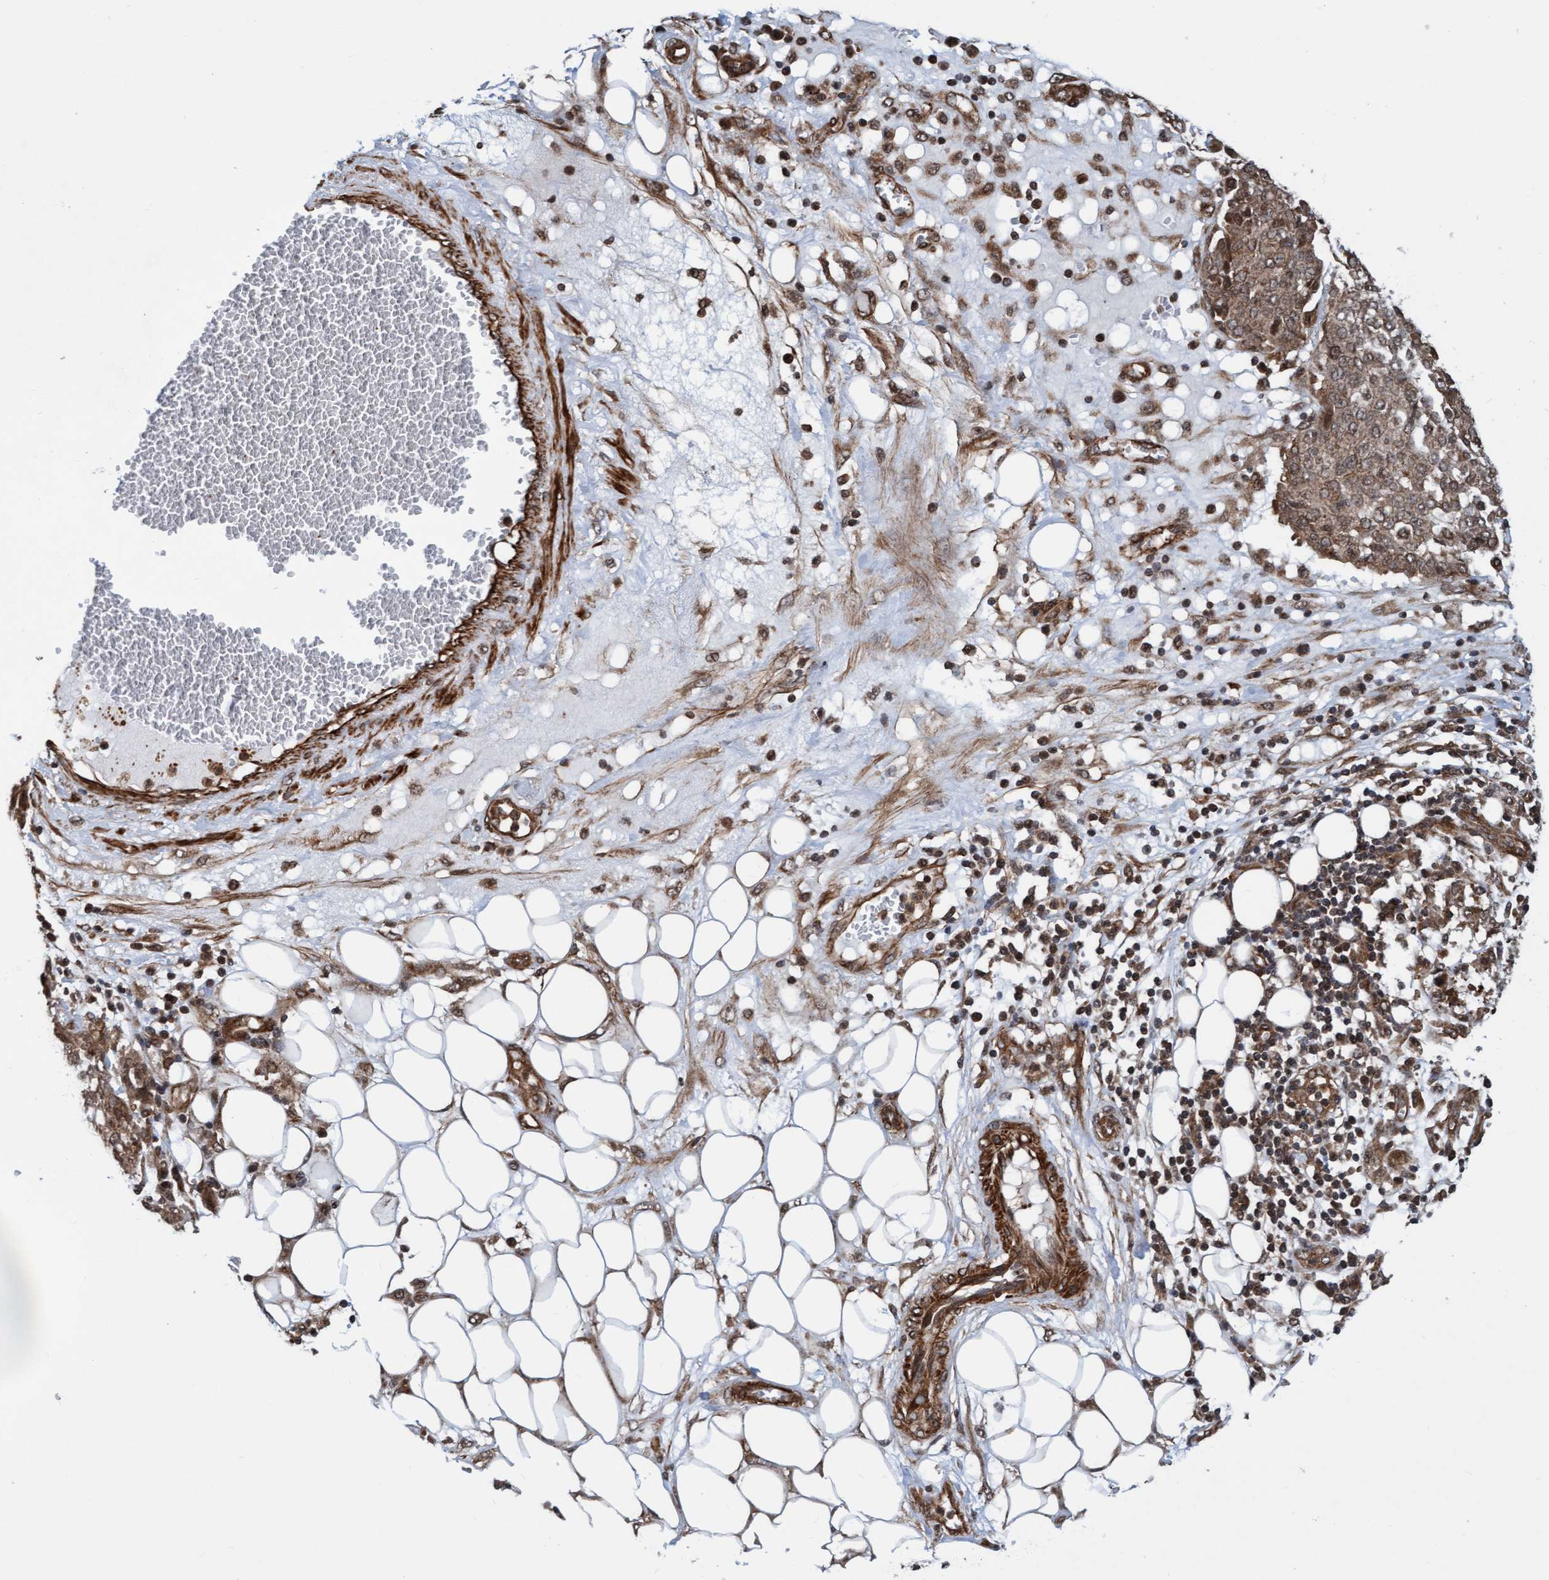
{"staining": {"intensity": "moderate", "quantity": ">75%", "location": "cytoplasmic/membranous,nuclear"}, "tissue": "ovarian cancer", "cell_type": "Tumor cells", "image_type": "cancer", "snomed": [{"axis": "morphology", "description": "Cystadenocarcinoma, serous, NOS"}, {"axis": "topography", "description": "Soft tissue"}, {"axis": "topography", "description": "Ovary"}], "caption": "Protein staining of ovarian cancer tissue reveals moderate cytoplasmic/membranous and nuclear staining in approximately >75% of tumor cells.", "gene": "STXBP4", "patient": {"sex": "female", "age": 57}}